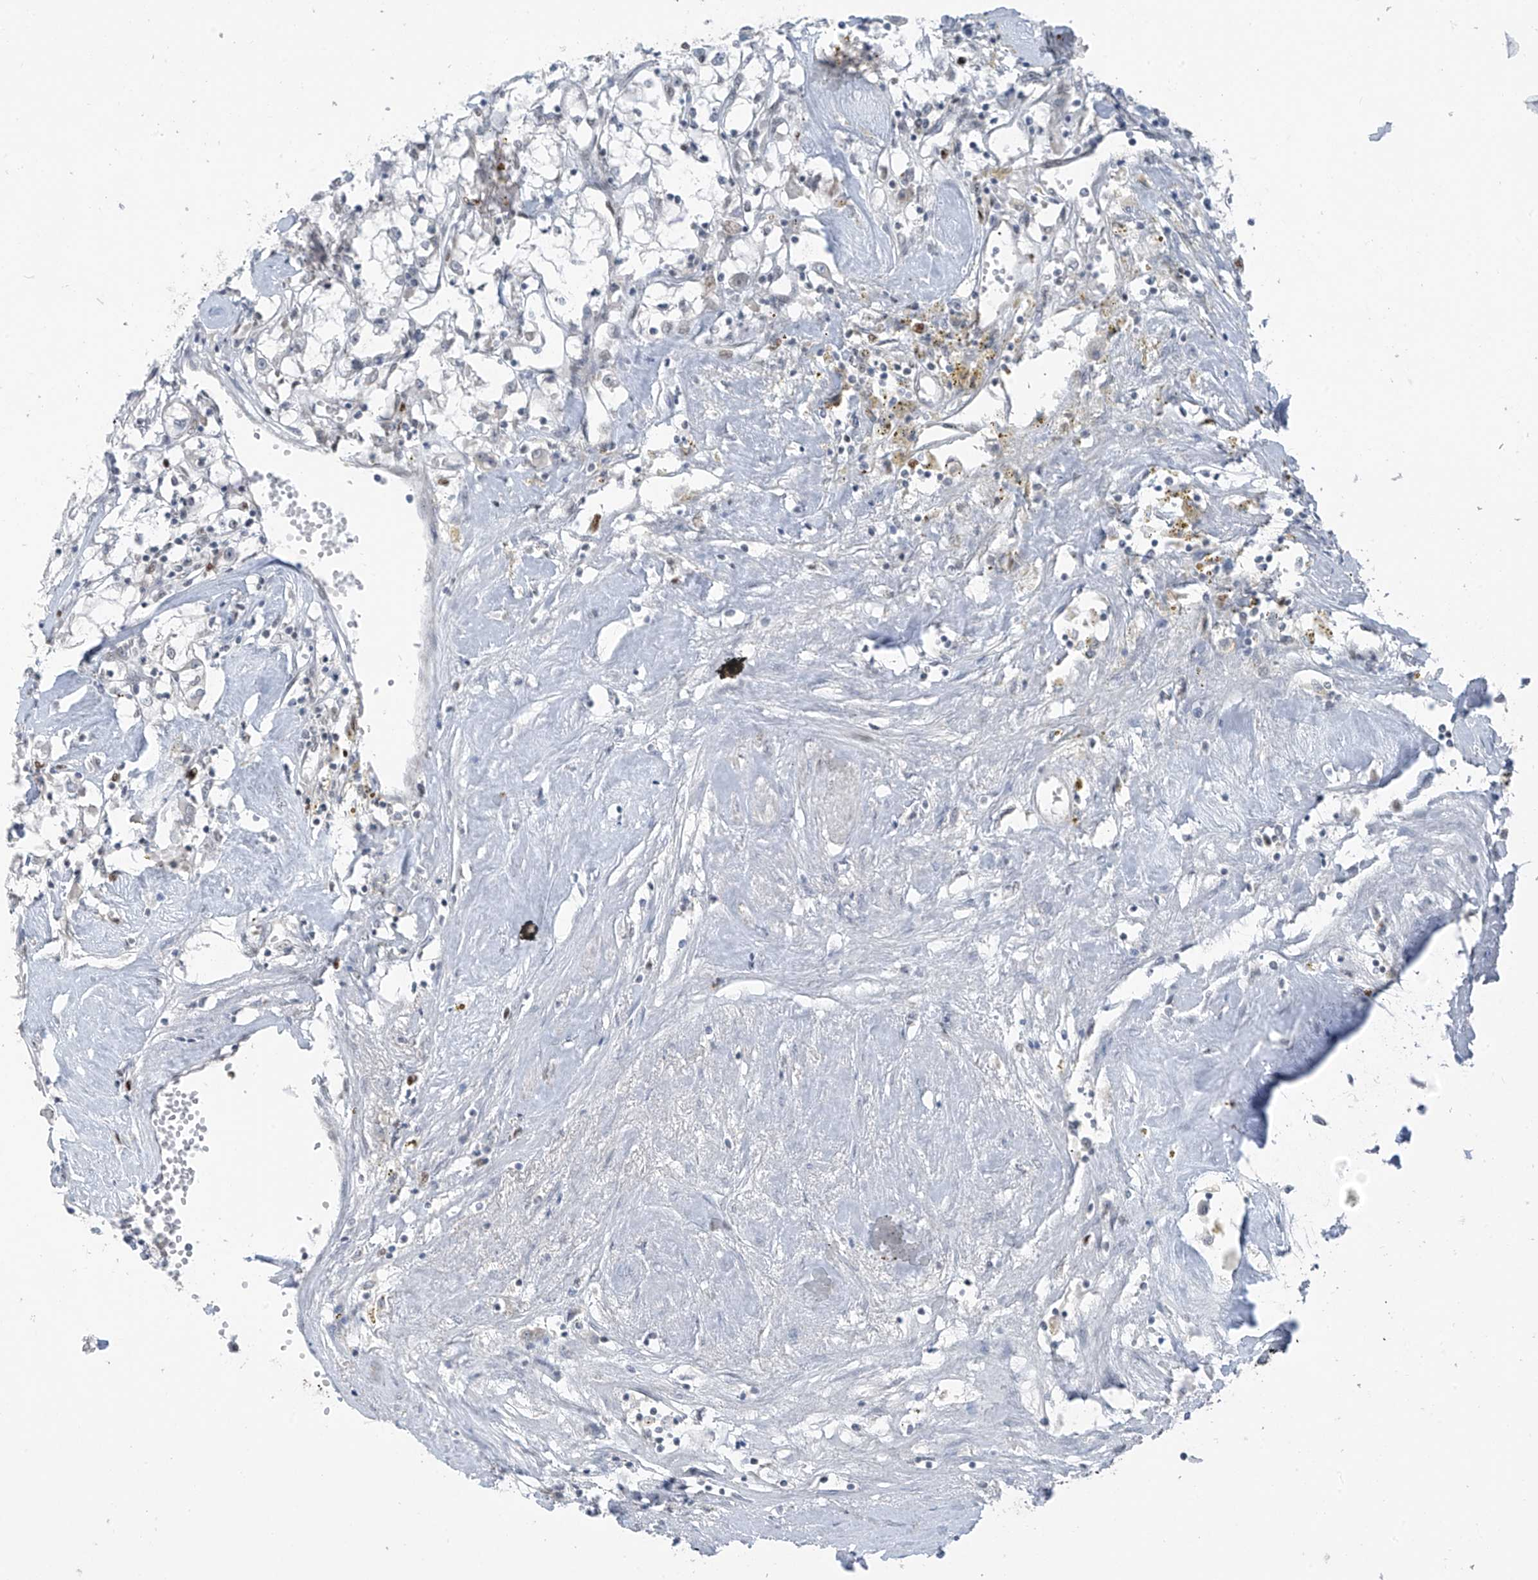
{"staining": {"intensity": "negative", "quantity": "none", "location": "none"}, "tissue": "renal cancer", "cell_type": "Tumor cells", "image_type": "cancer", "snomed": [{"axis": "morphology", "description": "Adenocarcinoma, NOS"}, {"axis": "topography", "description": "Kidney"}], "caption": "Tumor cells show no significant staining in renal cancer. (Stains: DAB immunohistochemistry with hematoxylin counter stain, Microscopy: brightfield microscopy at high magnification).", "gene": "WRNIP1", "patient": {"sex": "male", "age": 56}}